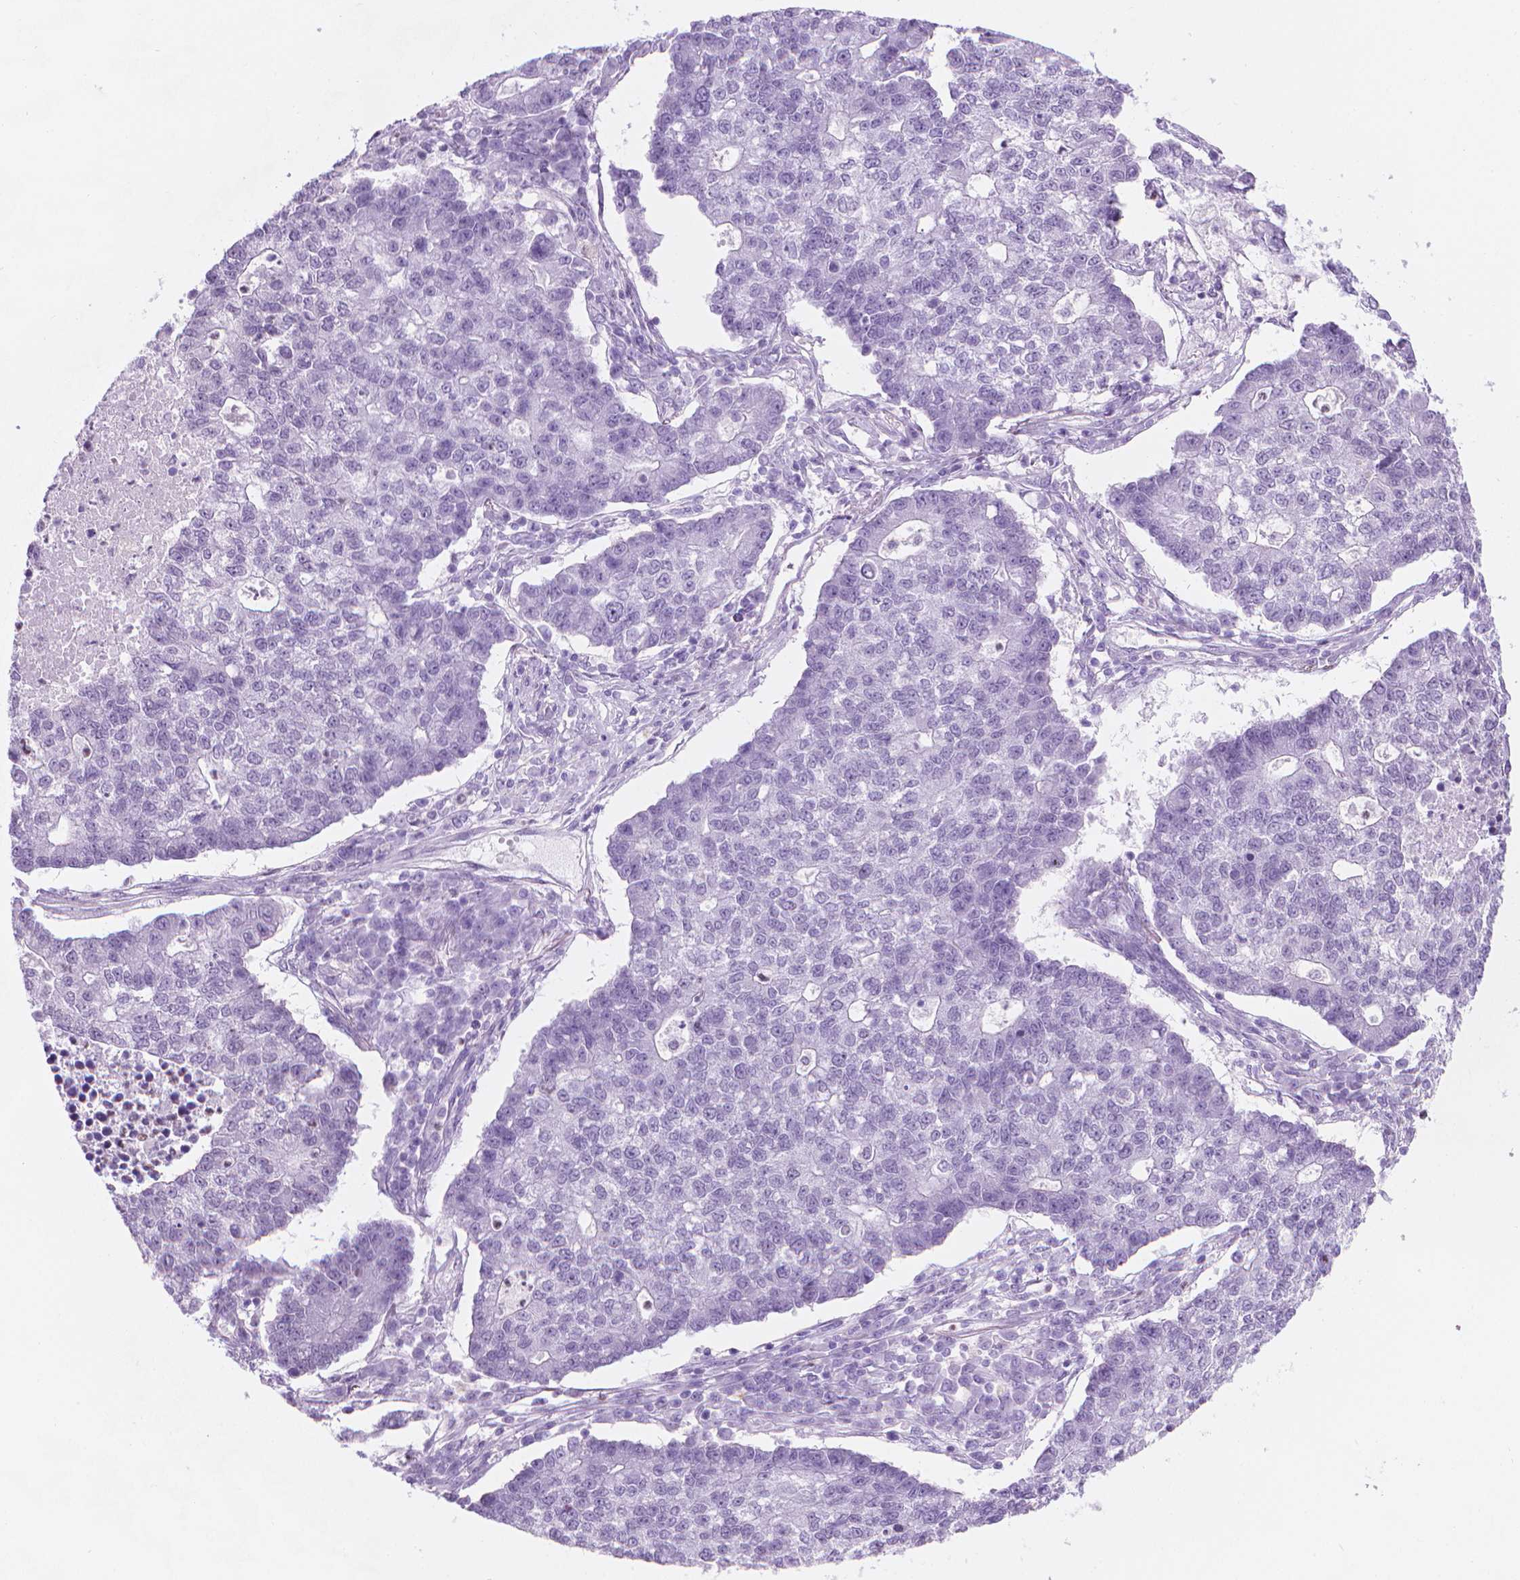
{"staining": {"intensity": "negative", "quantity": "none", "location": "none"}, "tissue": "lung cancer", "cell_type": "Tumor cells", "image_type": "cancer", "snomed": [{"axis": "morphology", "description": "Adenocarcinoma, NOS"}, {"axis": "topography", "description": "Lung"}], "caption": "Immunohistochemical staining of human lung cancer (adenocarcinoma) reveals no significant staining in tumor cells. (DAB (3,3'-diaminobenzidine) IHC with hematoxylin counter stain).", "gene": "TTC29", "patient": {"sex": "male", "age": 57}}